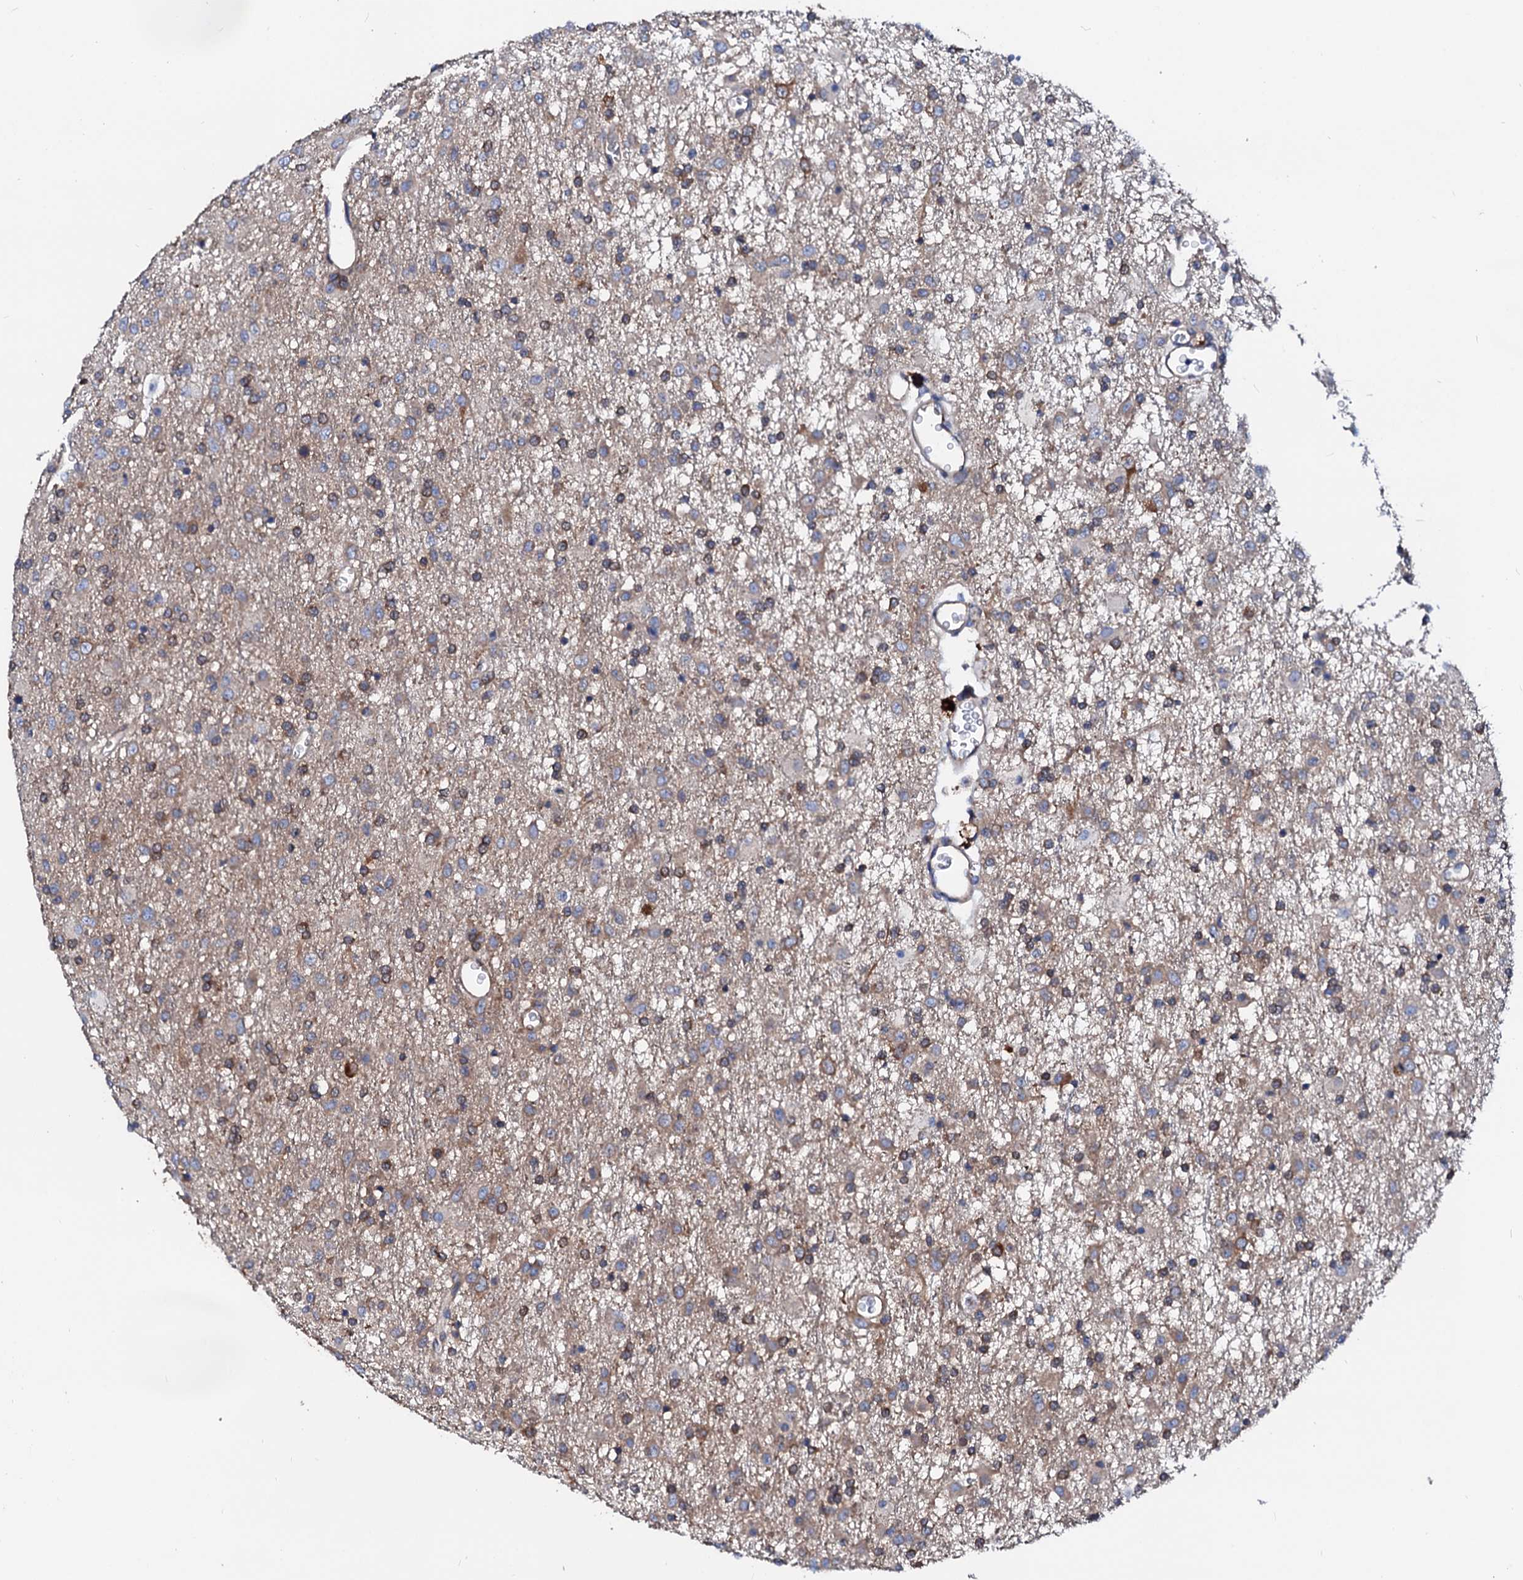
{"staining": {"intensity": "weak", "quantity": "25%-75%", "location": "cytoplasmic/membranous"}, "tissue": "glioma", "cell_type": "Tumor cells", "image_type": "cancer", "snomed": [{"axis": "morphology", "description": "Glioma, malignant, Low grade"}, {"axis": "topography", "description": "Brain"}], "caption": "Weak cytoplasmic/membranous protein positivity is appreciated in approximately 25%-75% of tumor cells in malignant glioma (low-grade).", "gene": "CSKMT", "patient": {"sex": "male", "age": 65}}